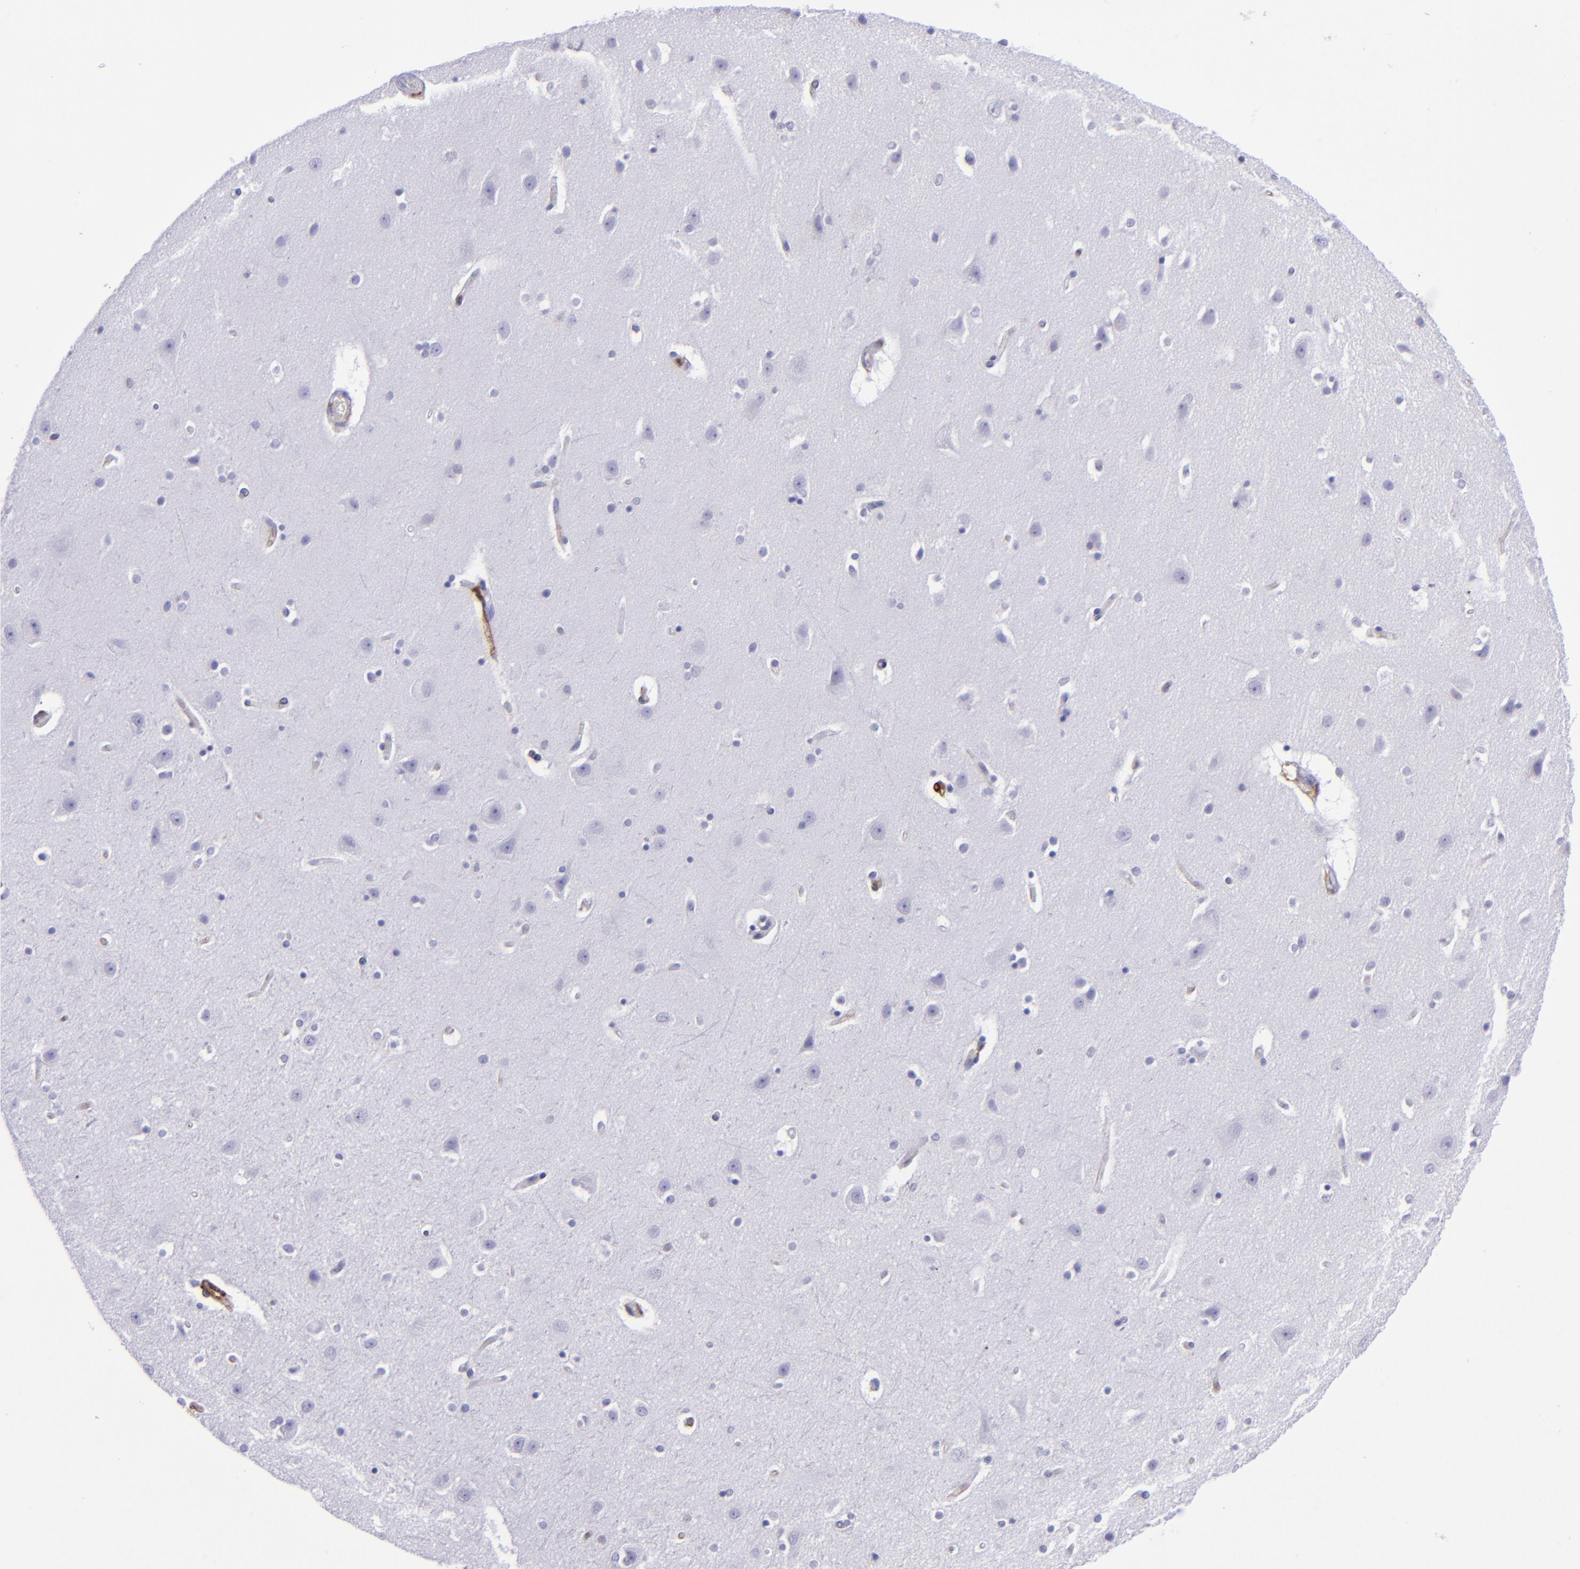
{"staining": {"intensity": "strong", "quantity": "<25%", "location": "cytoplasmic/membranous,nuclear"}, "tissue": "caudate", "cell_type": "Glial cells", "image_type": "normal", "snomed": [{"axis": "morphology", "description": "Normal tissue, NOS"}, {"axis": "topography", "description": "Lateral ventricle wall"}], "caption": "Glial cells display medium levels of strong cytoplasmic/membranous,nuclear positivity in approximately <25% of cells in normal human caudate. Immunohistochemistry (ihc) stains the protein of interest in brown and the nuclei are stained blue.", "gene": "TYMP", "patient": {"sex": "female", "age": 54}}